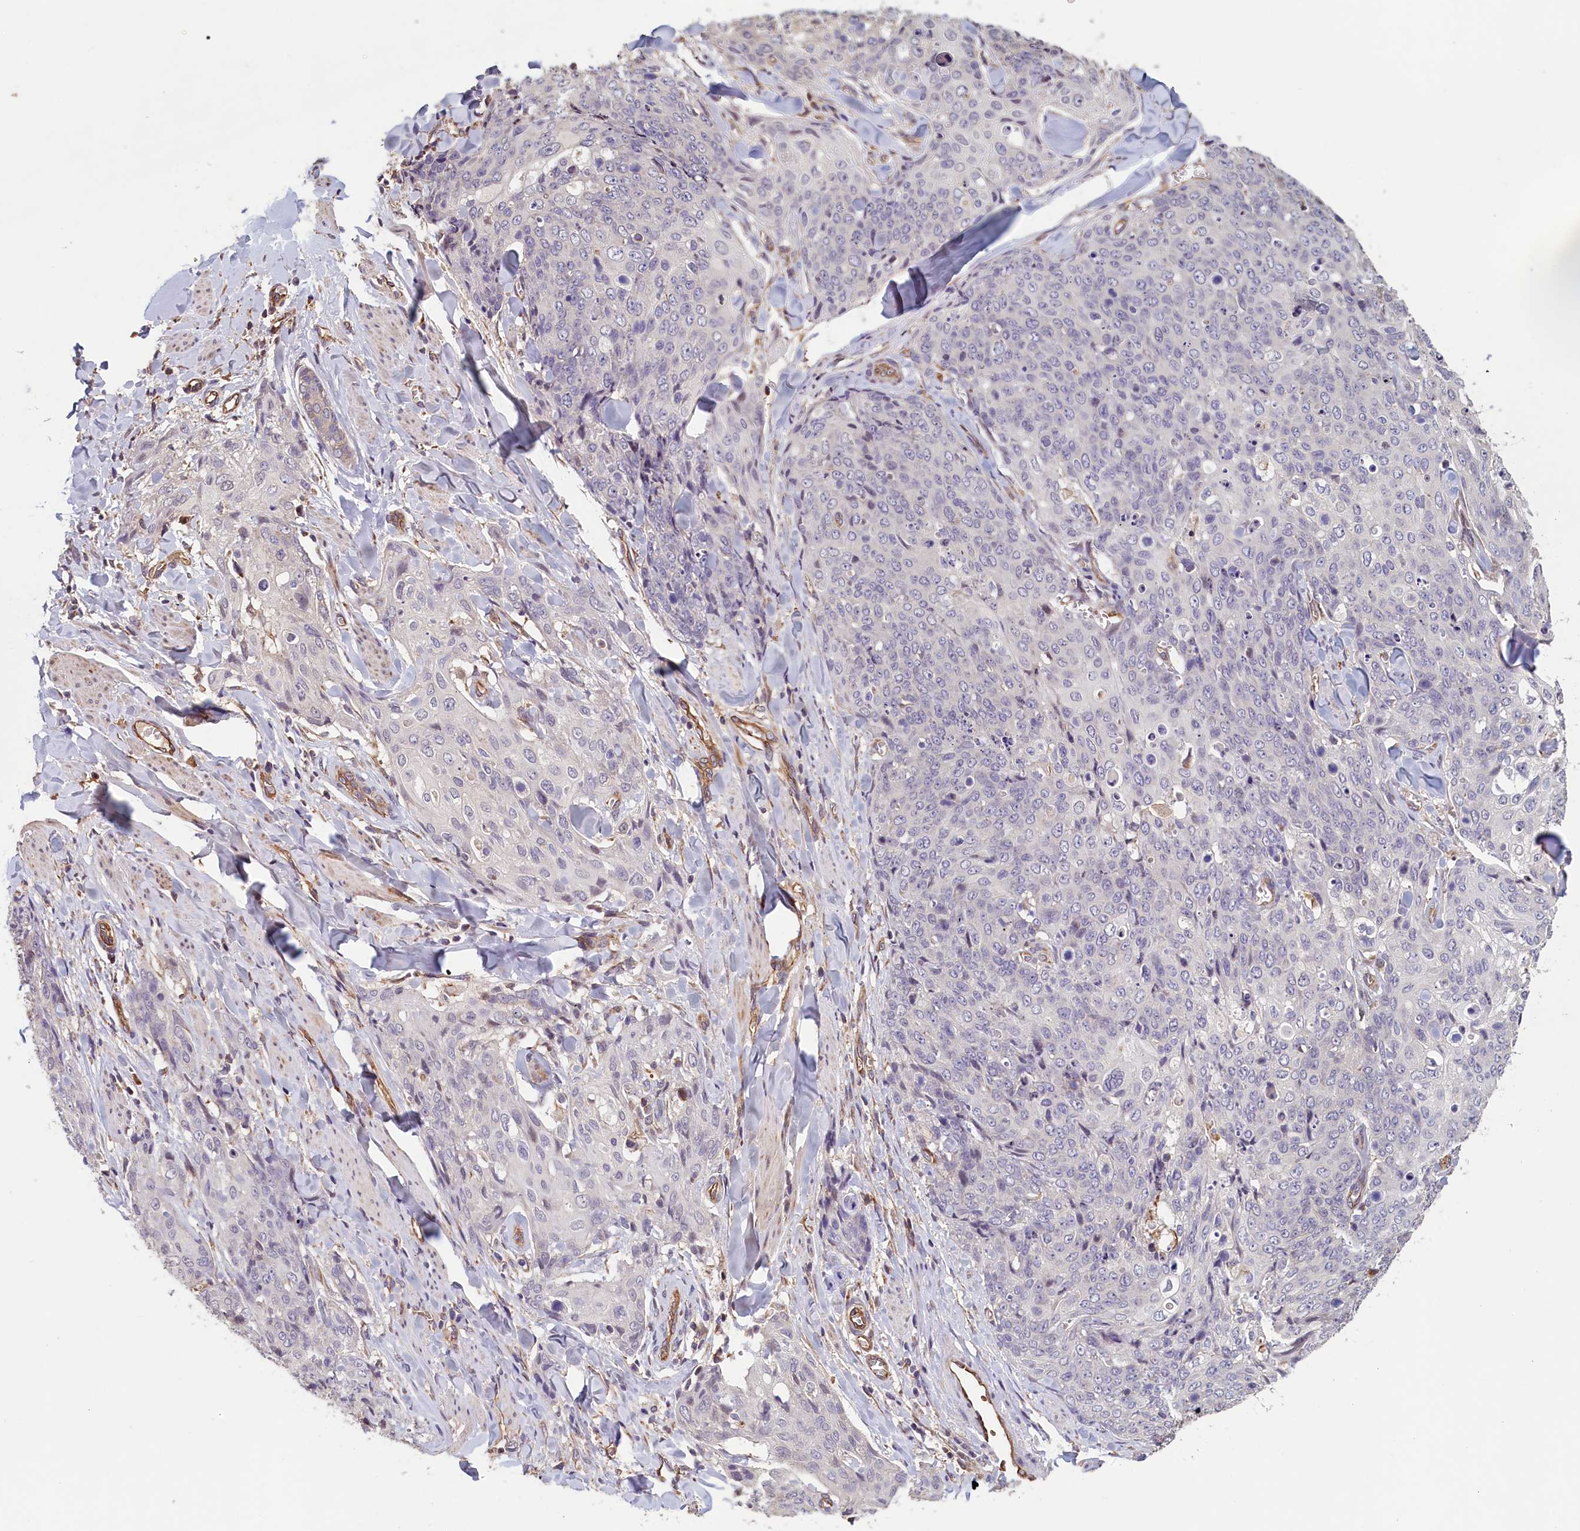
{"staining": {"intensity": "negative", "quantity": "none", "location": "none"}, "tissue": "skin cancer", "cell_type": "Tumor cells", "image_type": "cancer", "snomed": [{"axis": "morphology", "description": "Squamous cell carcinoma, NOS"}, {"axis": "topography", "description": "Skin"}, {"axis": "topography", "description": "Vulva"}], "caption": "This is a photomicrograph of IHC staining of skin cancer, which shows no positivity in tumor cells.", "gene": "ACSBG1", "patient": {"sex": "female", "age": 85}}